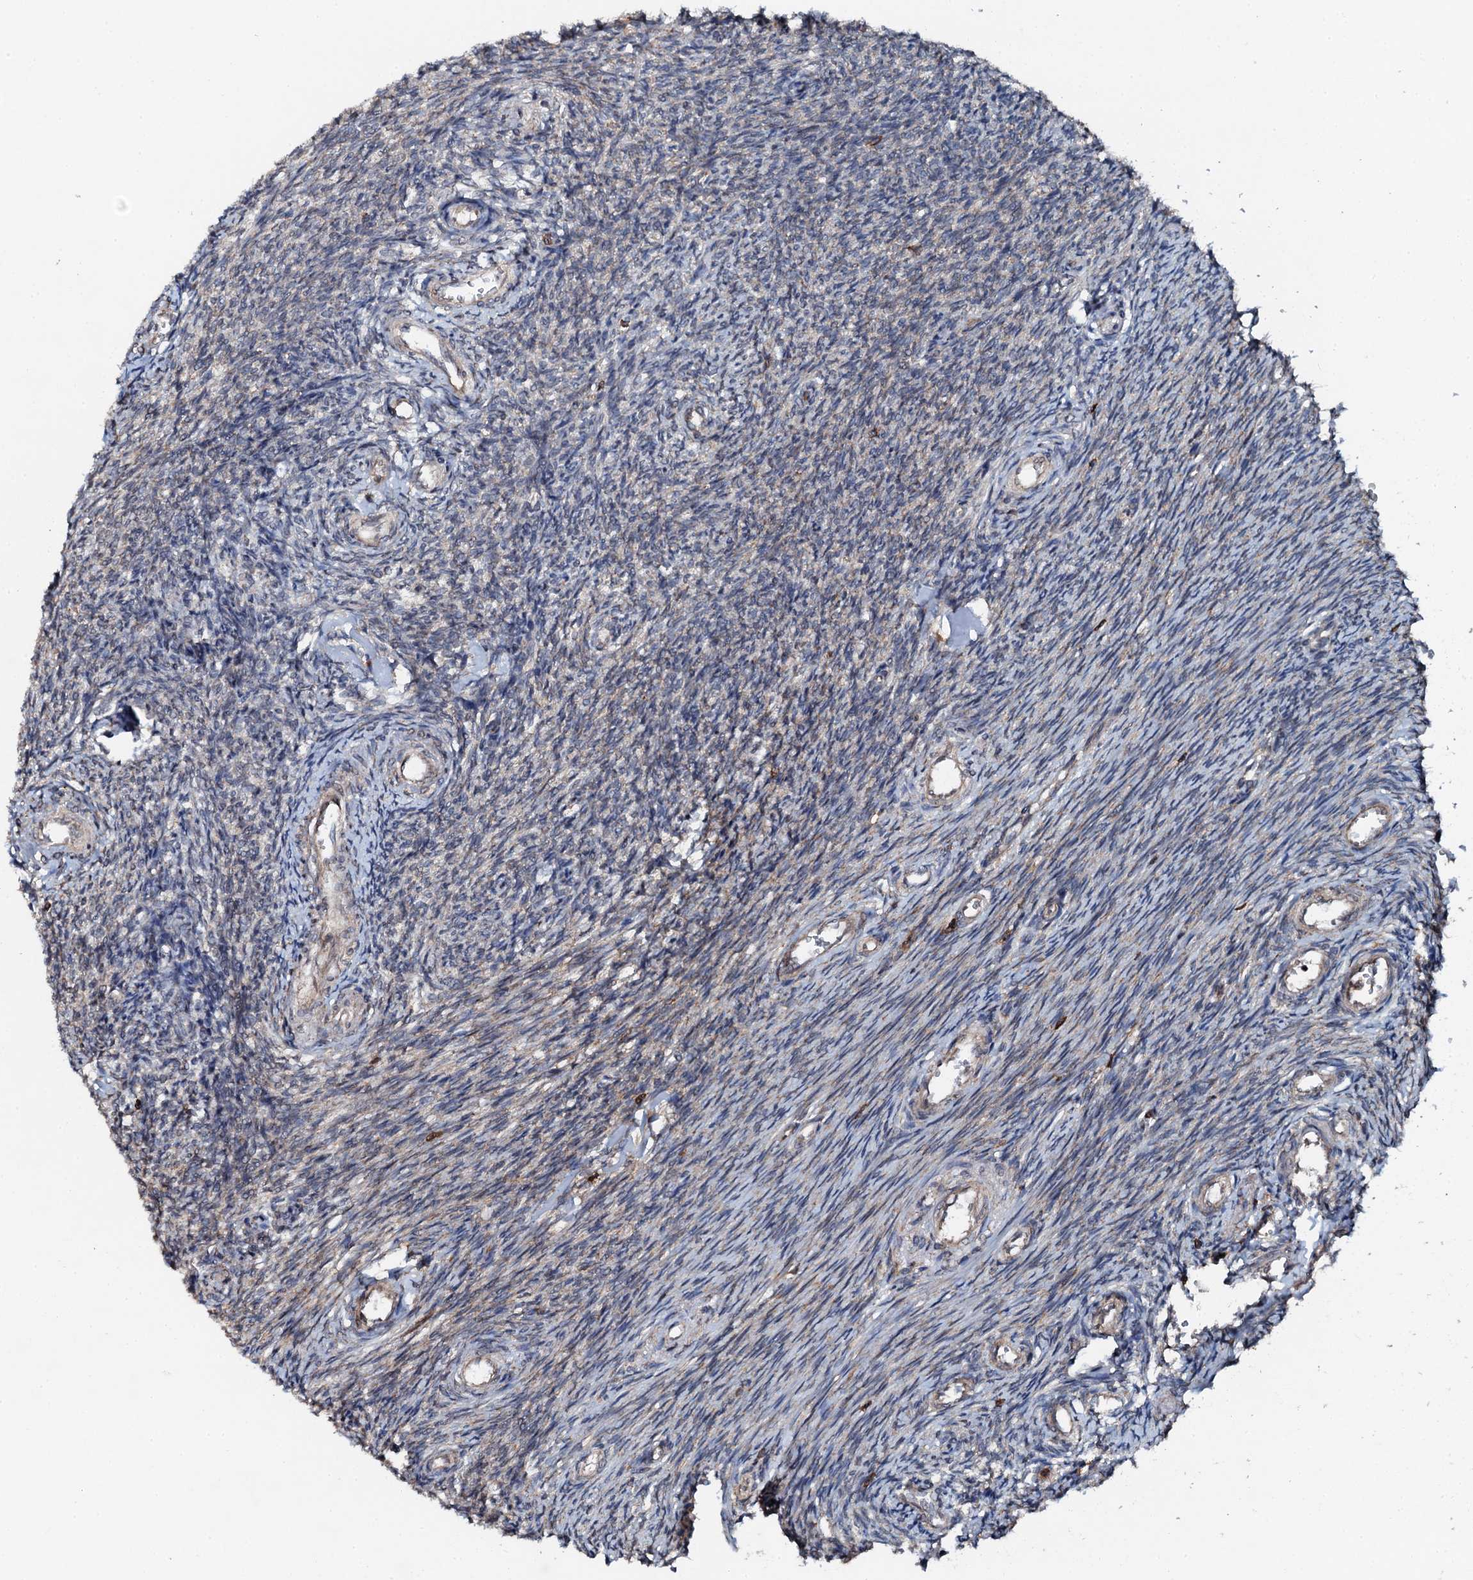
{"staining": {"intensity": "negative", "quantity": "none", "location": "none"}, "tissue": "ovary", "cell_type": "Ovarian stroma cells", "image_type": "normal", "snomed": [{"axis": "morphology", "description": "Normal tissue, NOS"}, {"axis": "topography", "description": "Ovary"}], "caption": "Ovarian stroma cells are negative for protein expression in benign human ovary. (Brightfield microscopy of DAB IHC at high magnification).", "gene": "EDC4", "patient": {"sex": "female", "age": 44}}